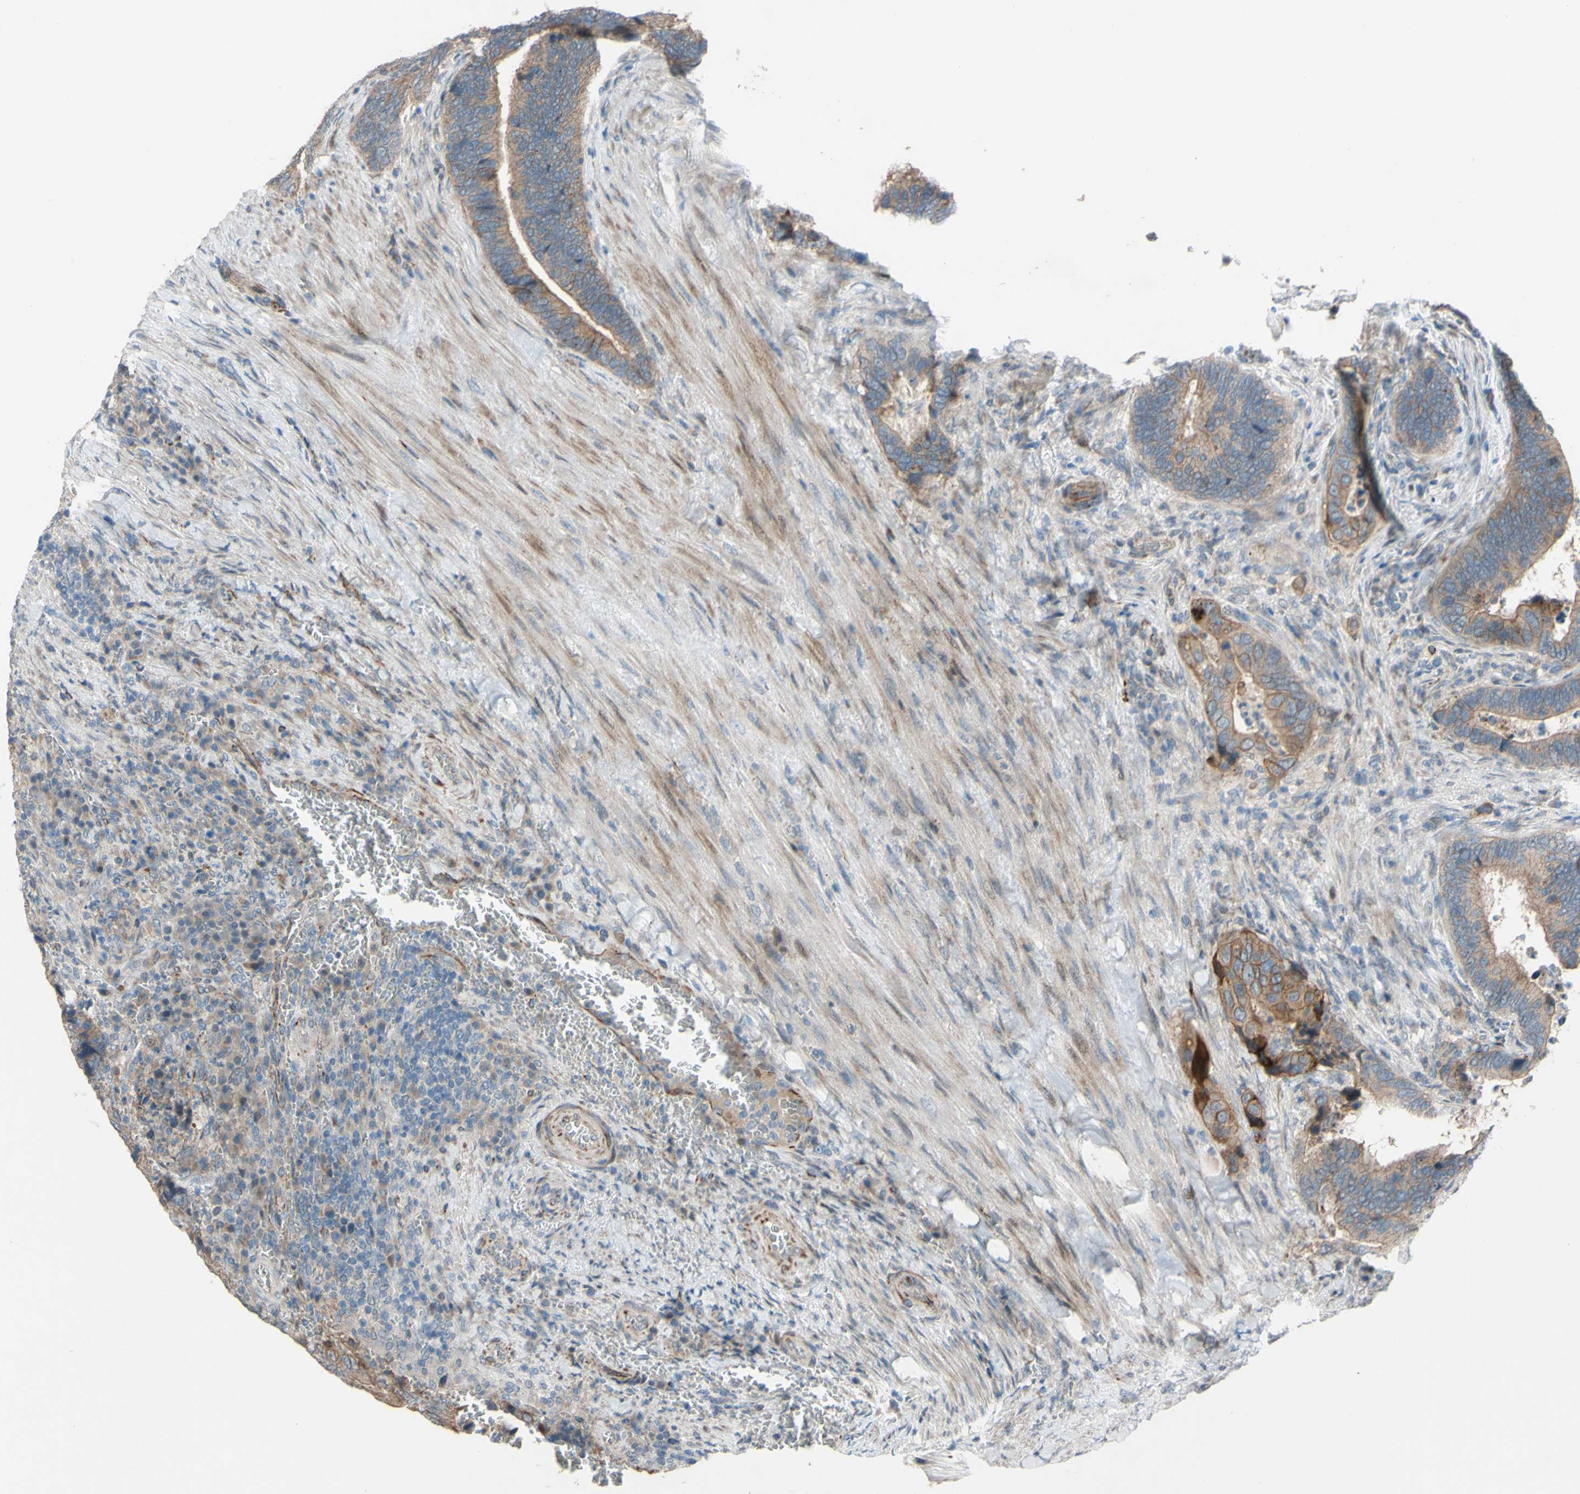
{"staining": {"intensity": "moderate", "quantity": ">75%", "location": "cytoplasmic/membranous"}, "tissue": "colorectal cancer", "cell_type": "Tumor cells", "image_type": "cancer", "snomed": [{"axis": "morphology", "description": "Adenocarcinoma, NOS"}, {"axis": "topography", "description": "Colon"}], "caption": "This is a histology image of IHC staining of colorectal adenocarcinoma, which shows moderate expression in the cytoplasmic/membranous of tumor cells.", "gene": "CDCP1", "patient": {"sex": "male", "age": 72}}